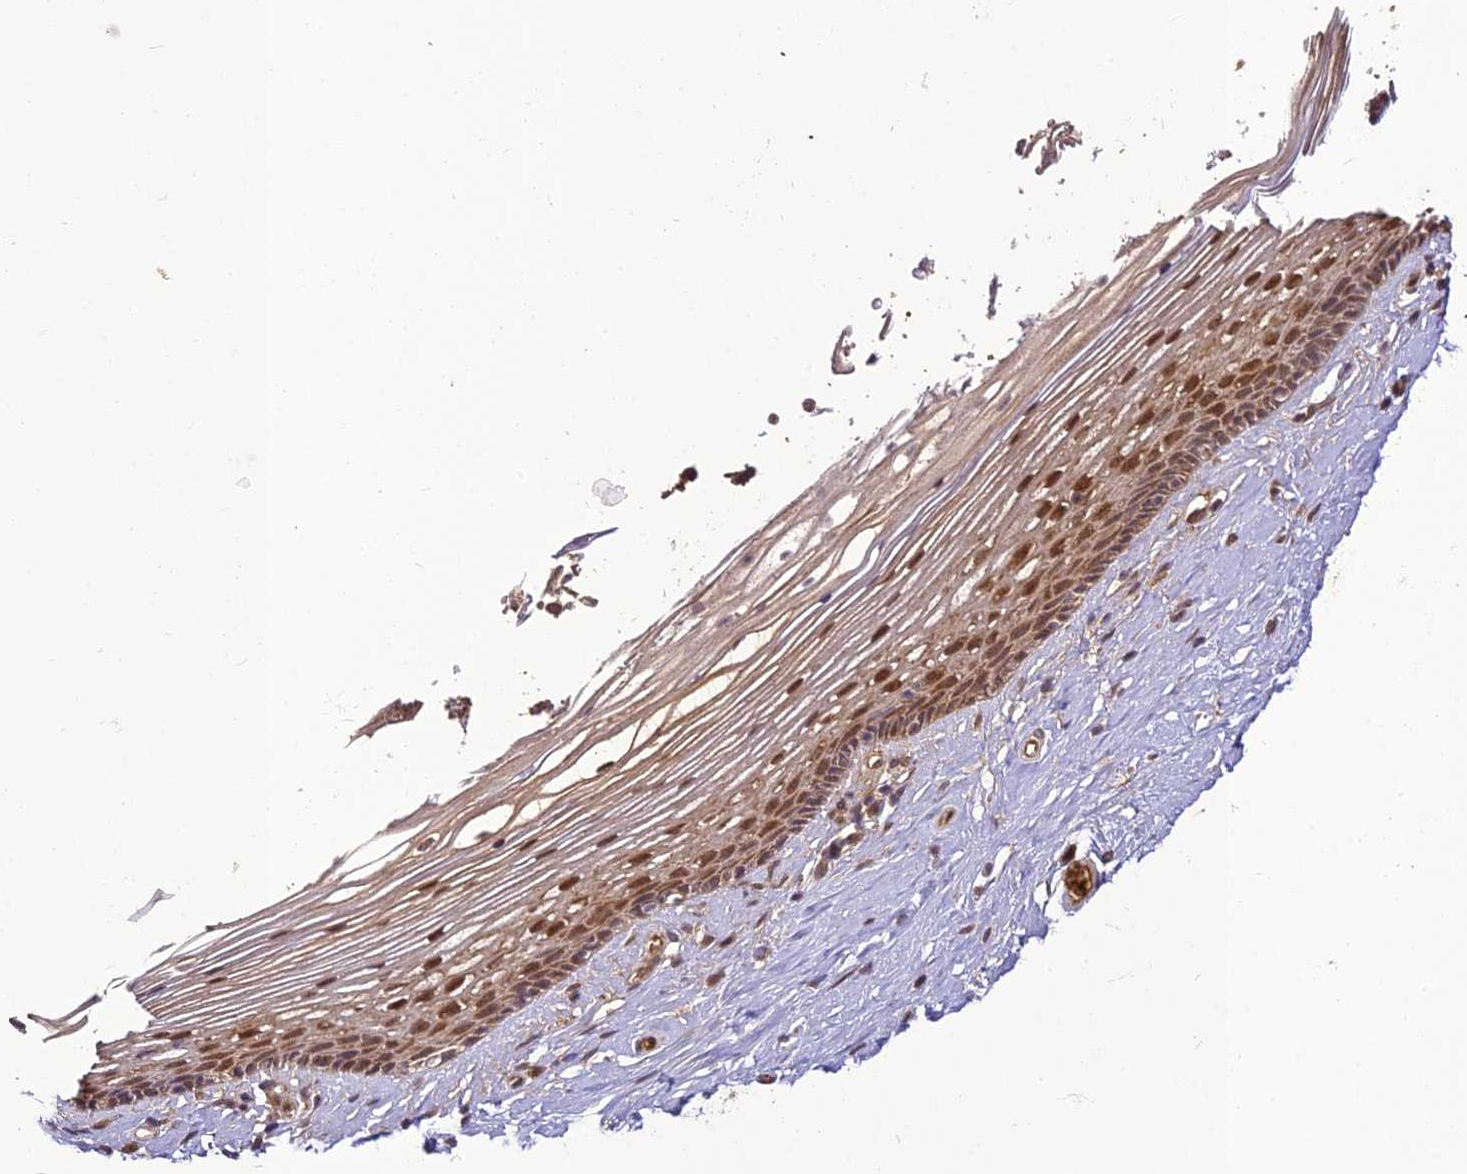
{"staining": {"intensity": "moderate", "quantity": "25%-75%", "location": "cytoplasmic/membranous,nuclear"}, "tissue": "vagina", "cell_type": "Squamous epithelial cells", "image_type": "normal", "snomed": [{"axis": "morphology", "description": "Normal tissue, NOS"}, {"axis": "topography", "description": "Vagina"}], "caption": "Brown immunohistochemical staining in normal vagina shows moderate cytoplasmic/membranous,nuclear positivity in approximately 25%-75% of squamous epithelial cells. The protein of interest is stained brown, and the nuclei are stained in blue (DAB (3,3'-diaminobenzidine) IHC with brightfield microscopy, high magnification).", "gene": "BCDIN3D", "patient": {"sex": "female", "age": 46}}